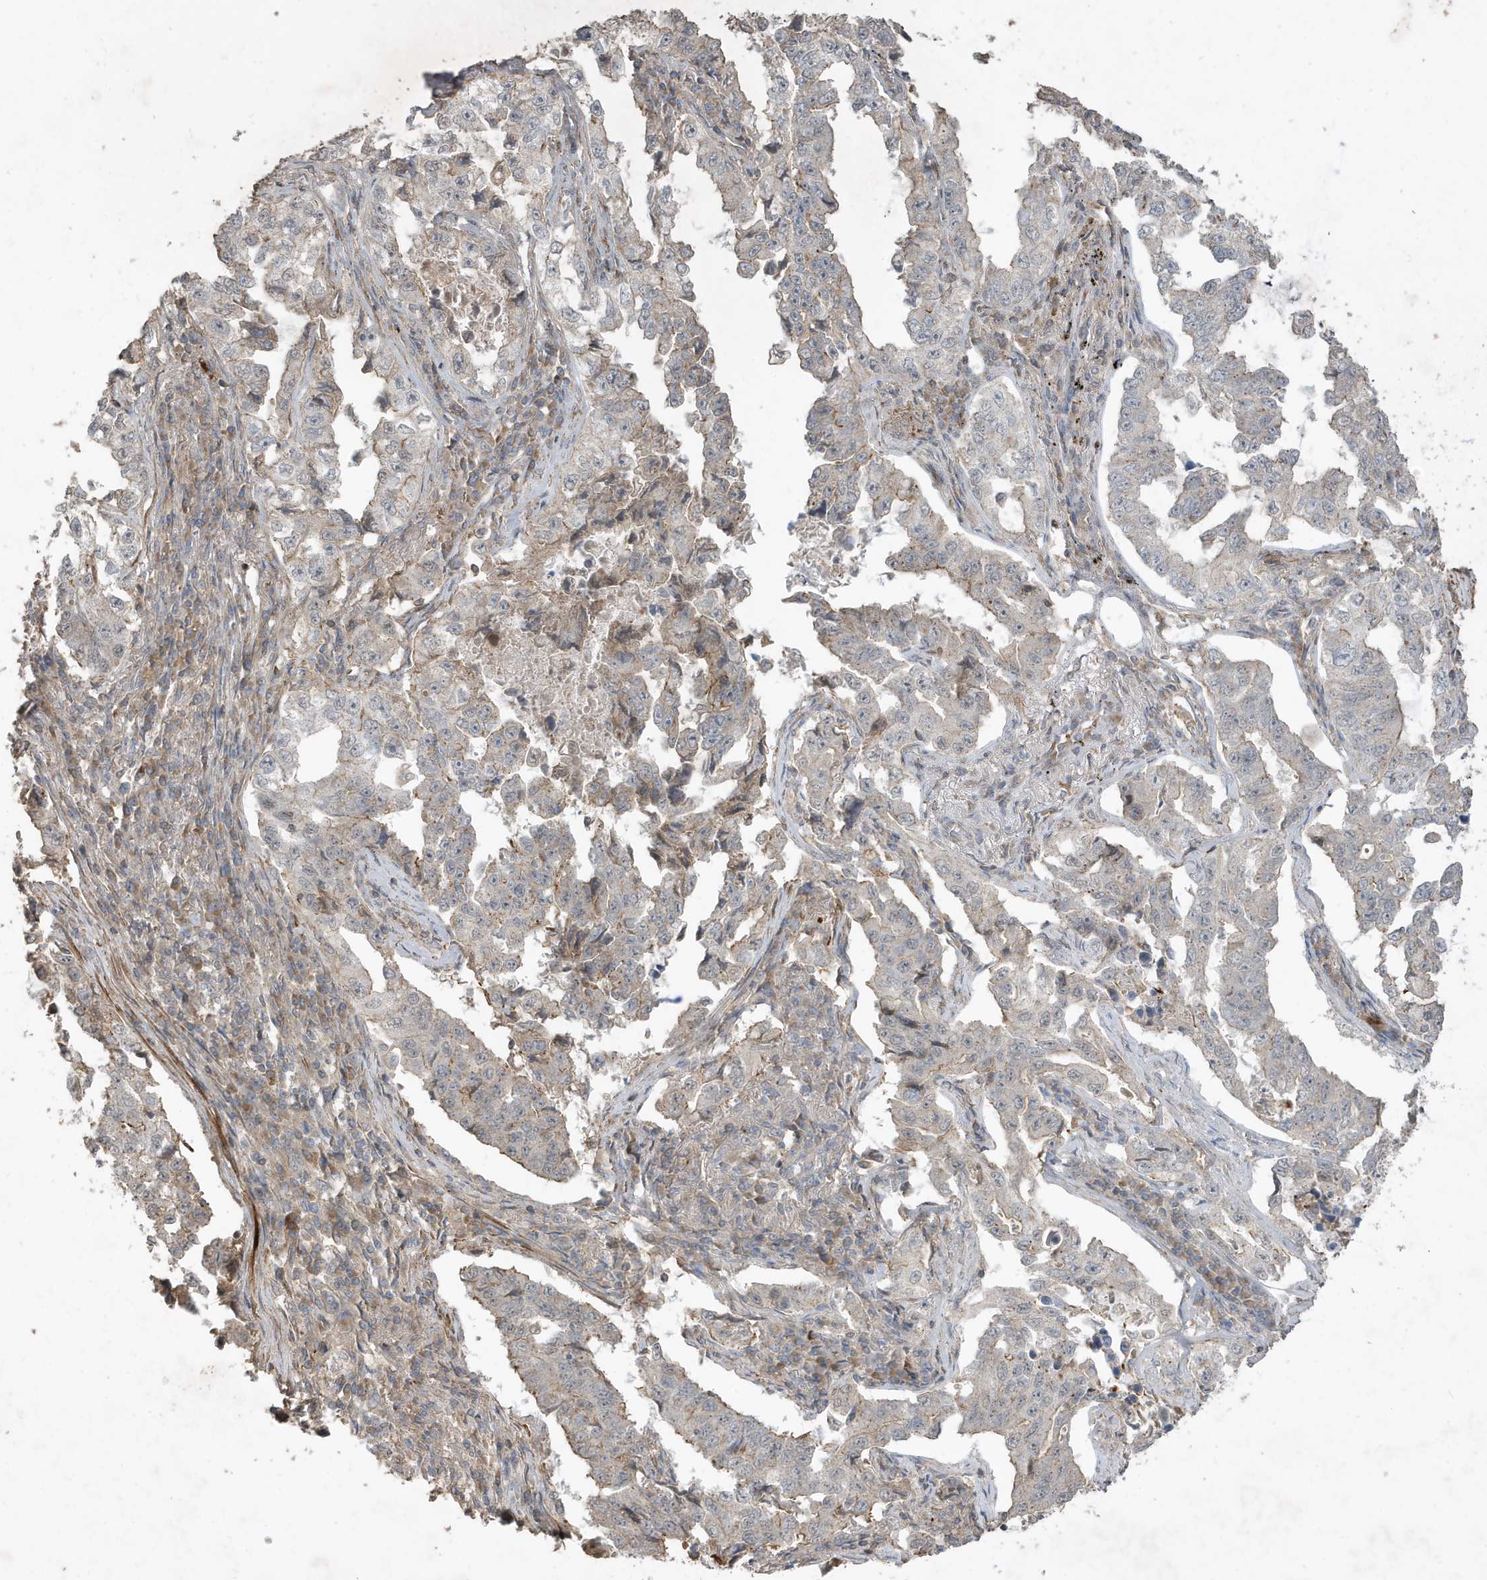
{"staining": {"intensity": "weak", "quantity": "<25%", "location": "cytoplasmic/membranous"}, "tissue": "lung cancer", "cell_type": "Tumor cells", "image_type": "cancer", "snomed": [{"axis": "morphology", "description": "Adenocarcinoma, NOS"}, {"axis": "topography", "description": "Lung"}], "caption": "IHC image of neoplastic tissue: human lung cancer (adenocarcinoma) stained with DAB (3,3'-diaminobenzidine) shows no significant protein staining in tumor cells.", "gene": "PRRT3", "patient": {"sex": "female", "age": 51}}